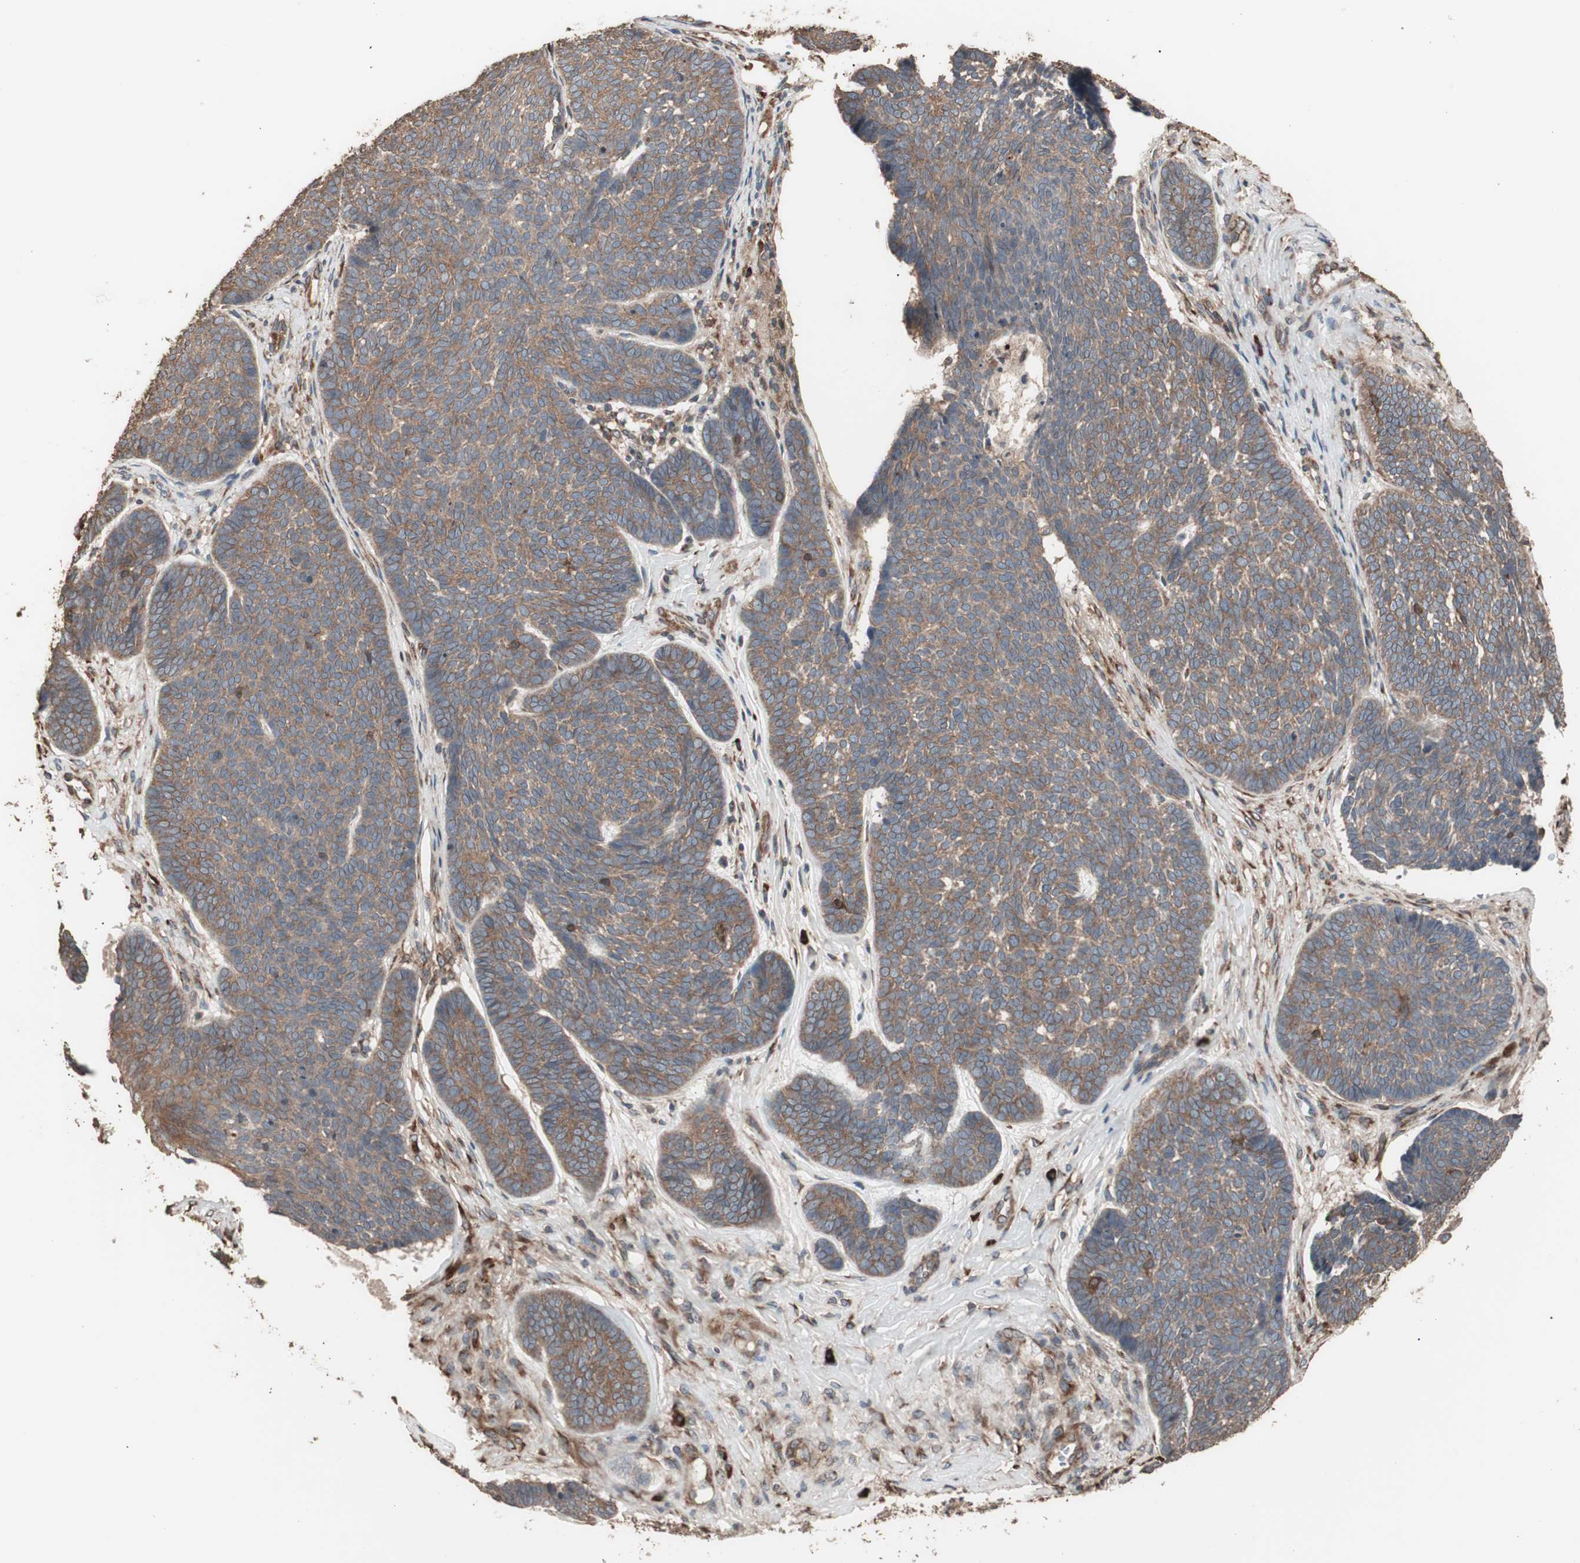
{"staining": {"intensity": "moderate", "quantity": ">75%", "location": "cytoplasmic/membranous"}, "tissue": "skin cancer", "cell_type": "Tumor cells", "image_type": "cancer", "snomed": [{"axis": "morphology", "description": "Basal cell carcinoma"}, {"axis": "topography", "description": "Skin"}], "caption": "Skin basal cell carcinoma stained for a protein (brown) displays moderate cytoplasmic/membranous positive expression in approximately >75% of tumor cells.", "gene": "LZTS1", "patient": {"sex": "male", "age": 84}}